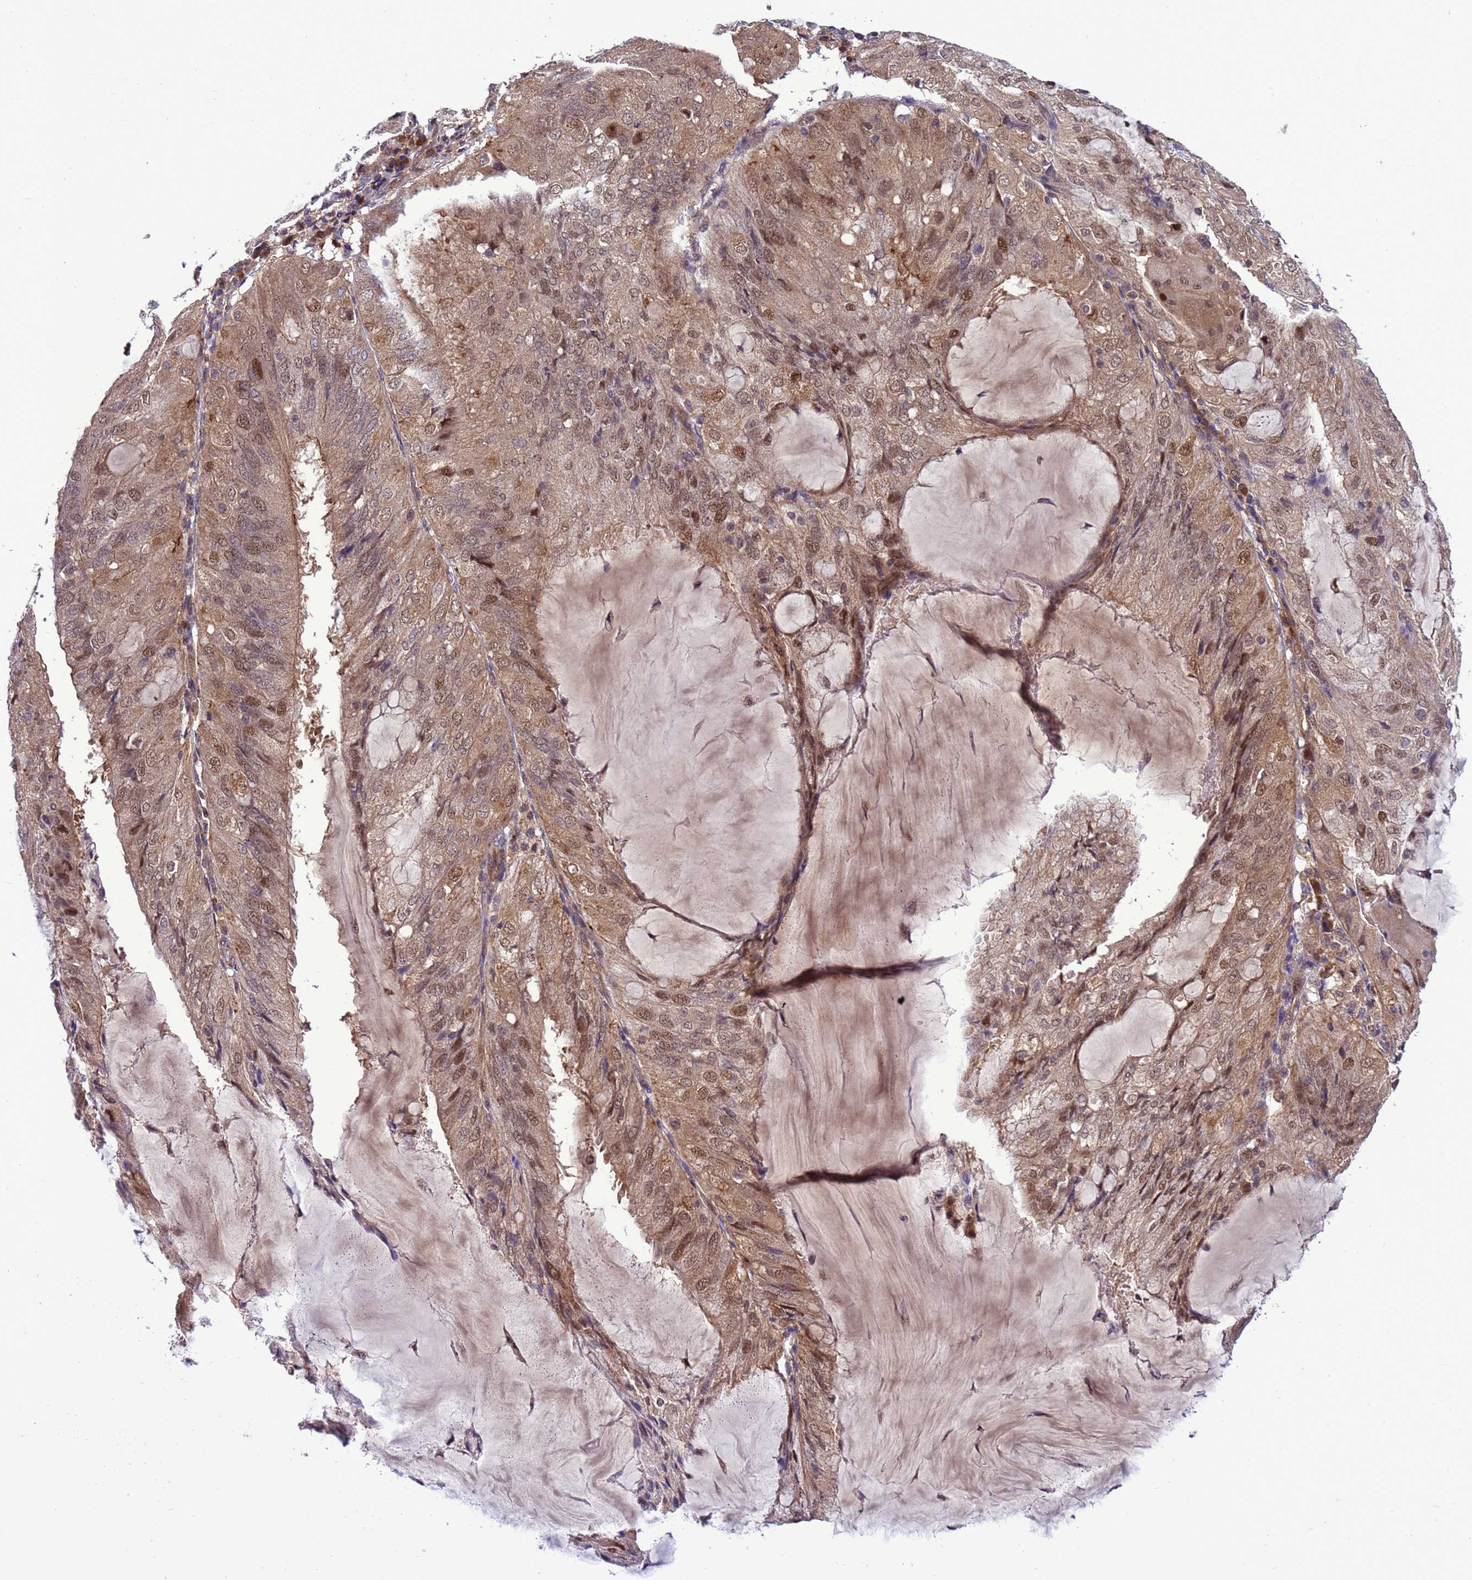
{"staining": {"intensity": "moderate", "quantity": ">75%", "location": "cytoplasmic/membranous,nuclear"}, "tissue": "endometrial cancer", "cell_type": "Tumor cells", "image_type": "cancer", "snomed": [{"axis": "morphology", "description": "Adenocarcinoma, NOS"}, {"axis": "topography", "description": "Endometrium"}], "caption": "Protein expression analysis of human endometrial cancer (adenocarcinoma) reveals moderate cytoplasmic/membranous and nuclear expression in about >75% of tumor cells.", "gene": "RASD1", "patient": {"sex": "female", "age": 81}}